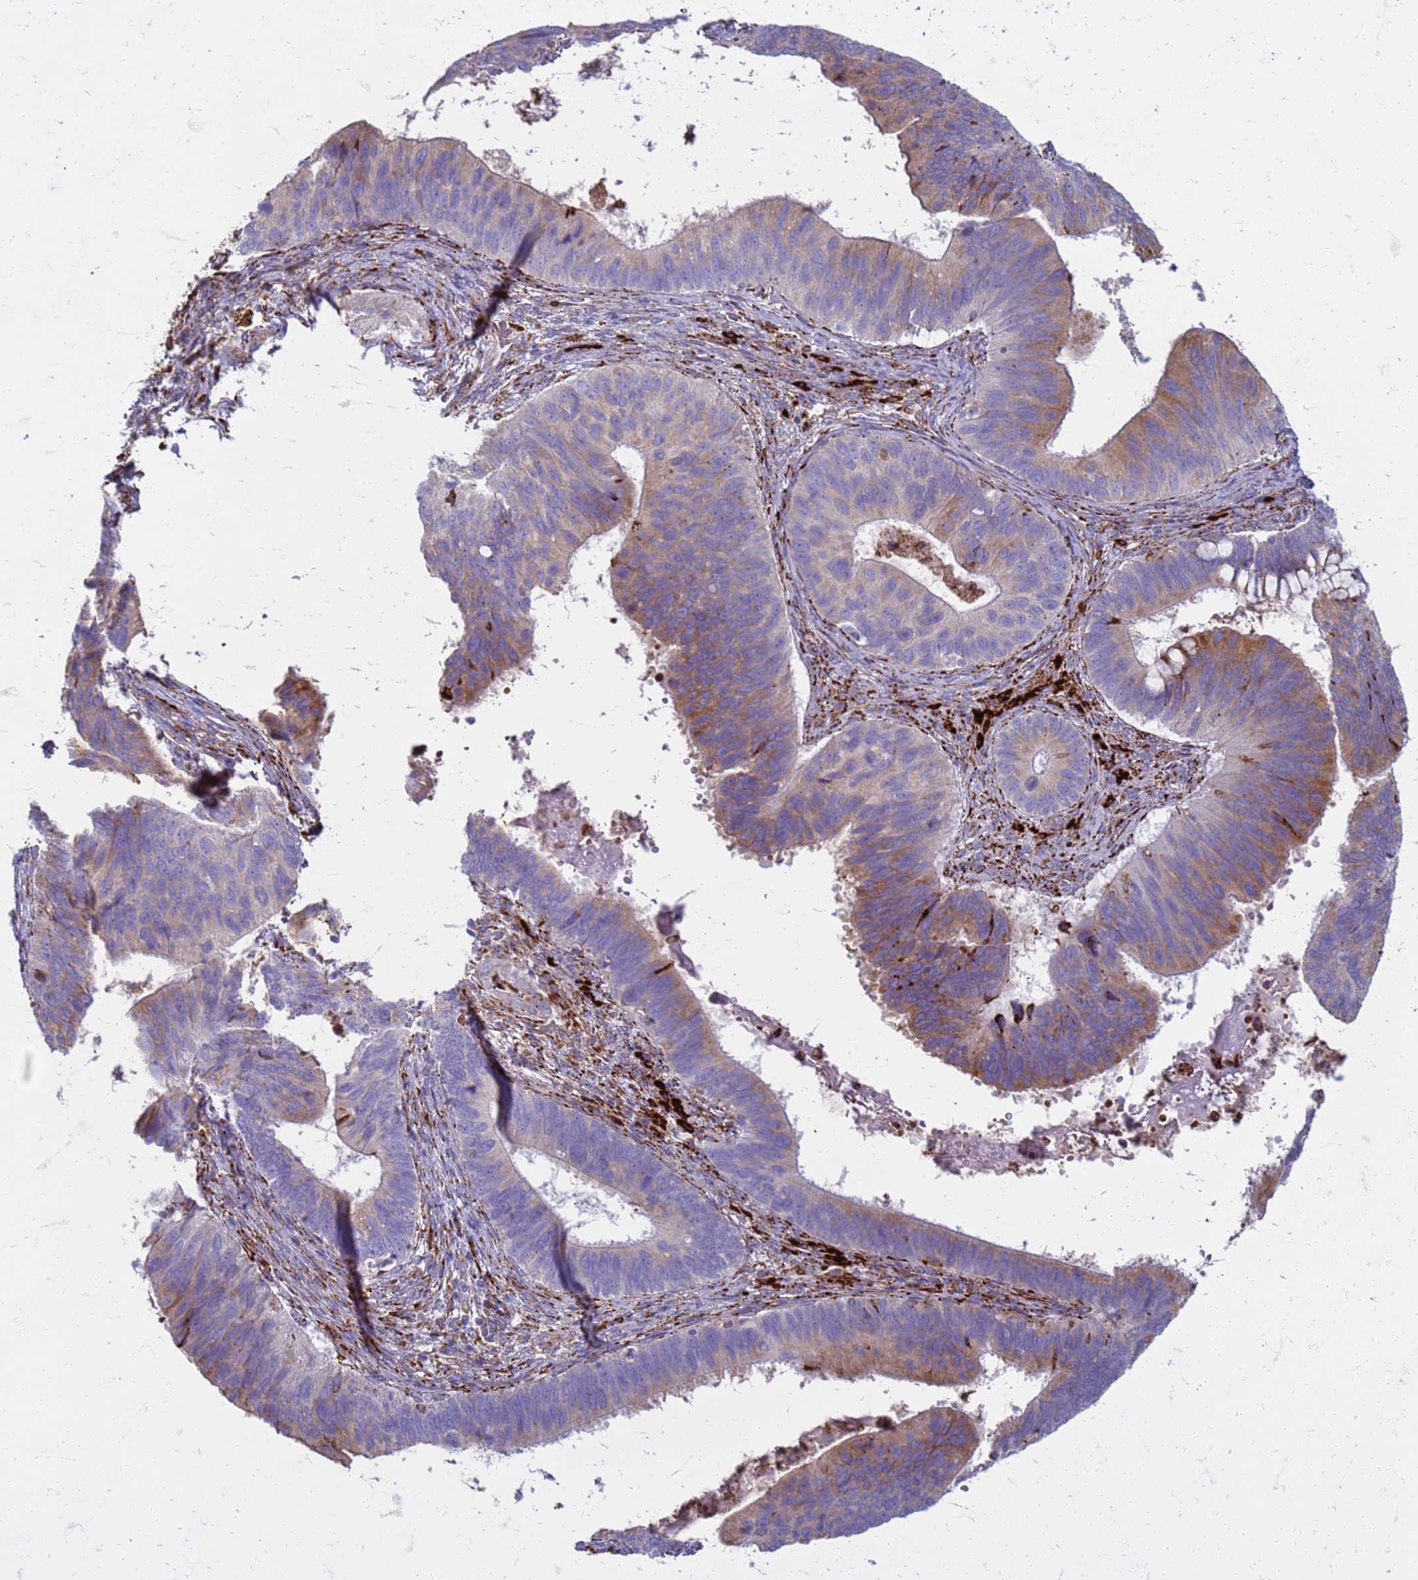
{"staining": {"intensity": "weak", "quantity": "25%-75%", "location": "cytoplasmic/membranous"}, "tissue": "cervical cancer", "cell_type": "Tumor cells", "image_type": "cancer", "snomed": [{"axis": "morphology", "description": "Adenocarcinoma, NOS"}, {"axis": "topography", "description": "Cervix"}], "caption": "Adenocarcinoma (cervical) was stained to show a protein in brown. There is low levels of weak cytoplasmic/membranous staining in about 25%-75% of tumor cells.", "gene": "PDK3", "patient": {"sex": "female", "age": 42}}